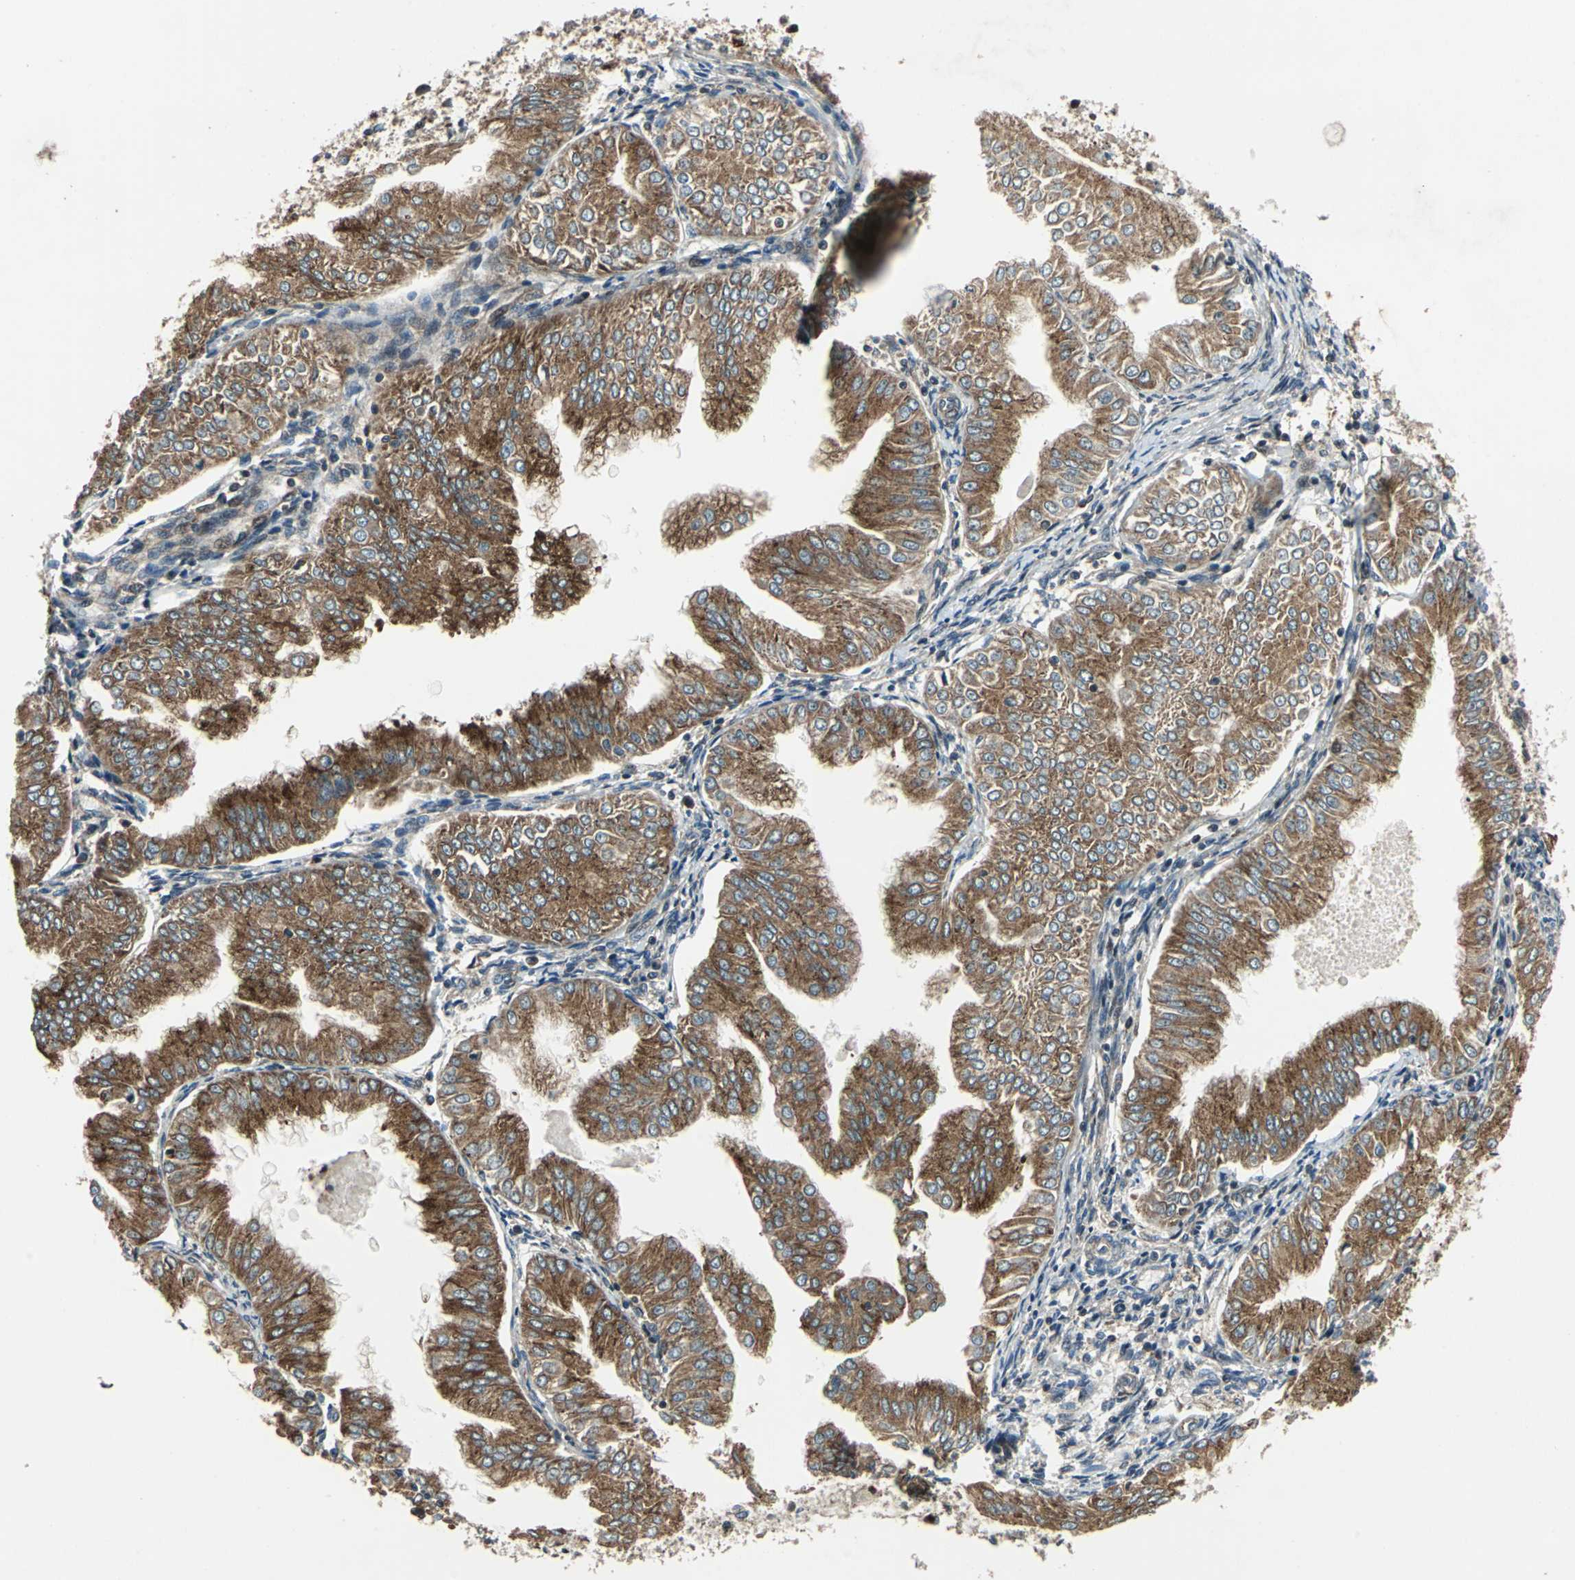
{"staining": {"intensity": "moderate", "quantity": ">75%", "location": "cytoplasmic/membranous"}, "tissue": "endometrial cancer", "cell_type": "Tumor cells", "image_type": "cancer", "snomed": [{"axis": "morphology", "description": "Adenocarcinoma, NOS"}, {"axis": "topography", "description": "Endometrium"}], "caption": "Moderate cytoplasmic/membranous protein positivity is identified in approximately >75% of tumor cells in endometrial cancer. (Brightfield microscopy of DAB IHC at high magnification).", "gene": "AATF", "patient": {"sex": "female", "age": 53}}